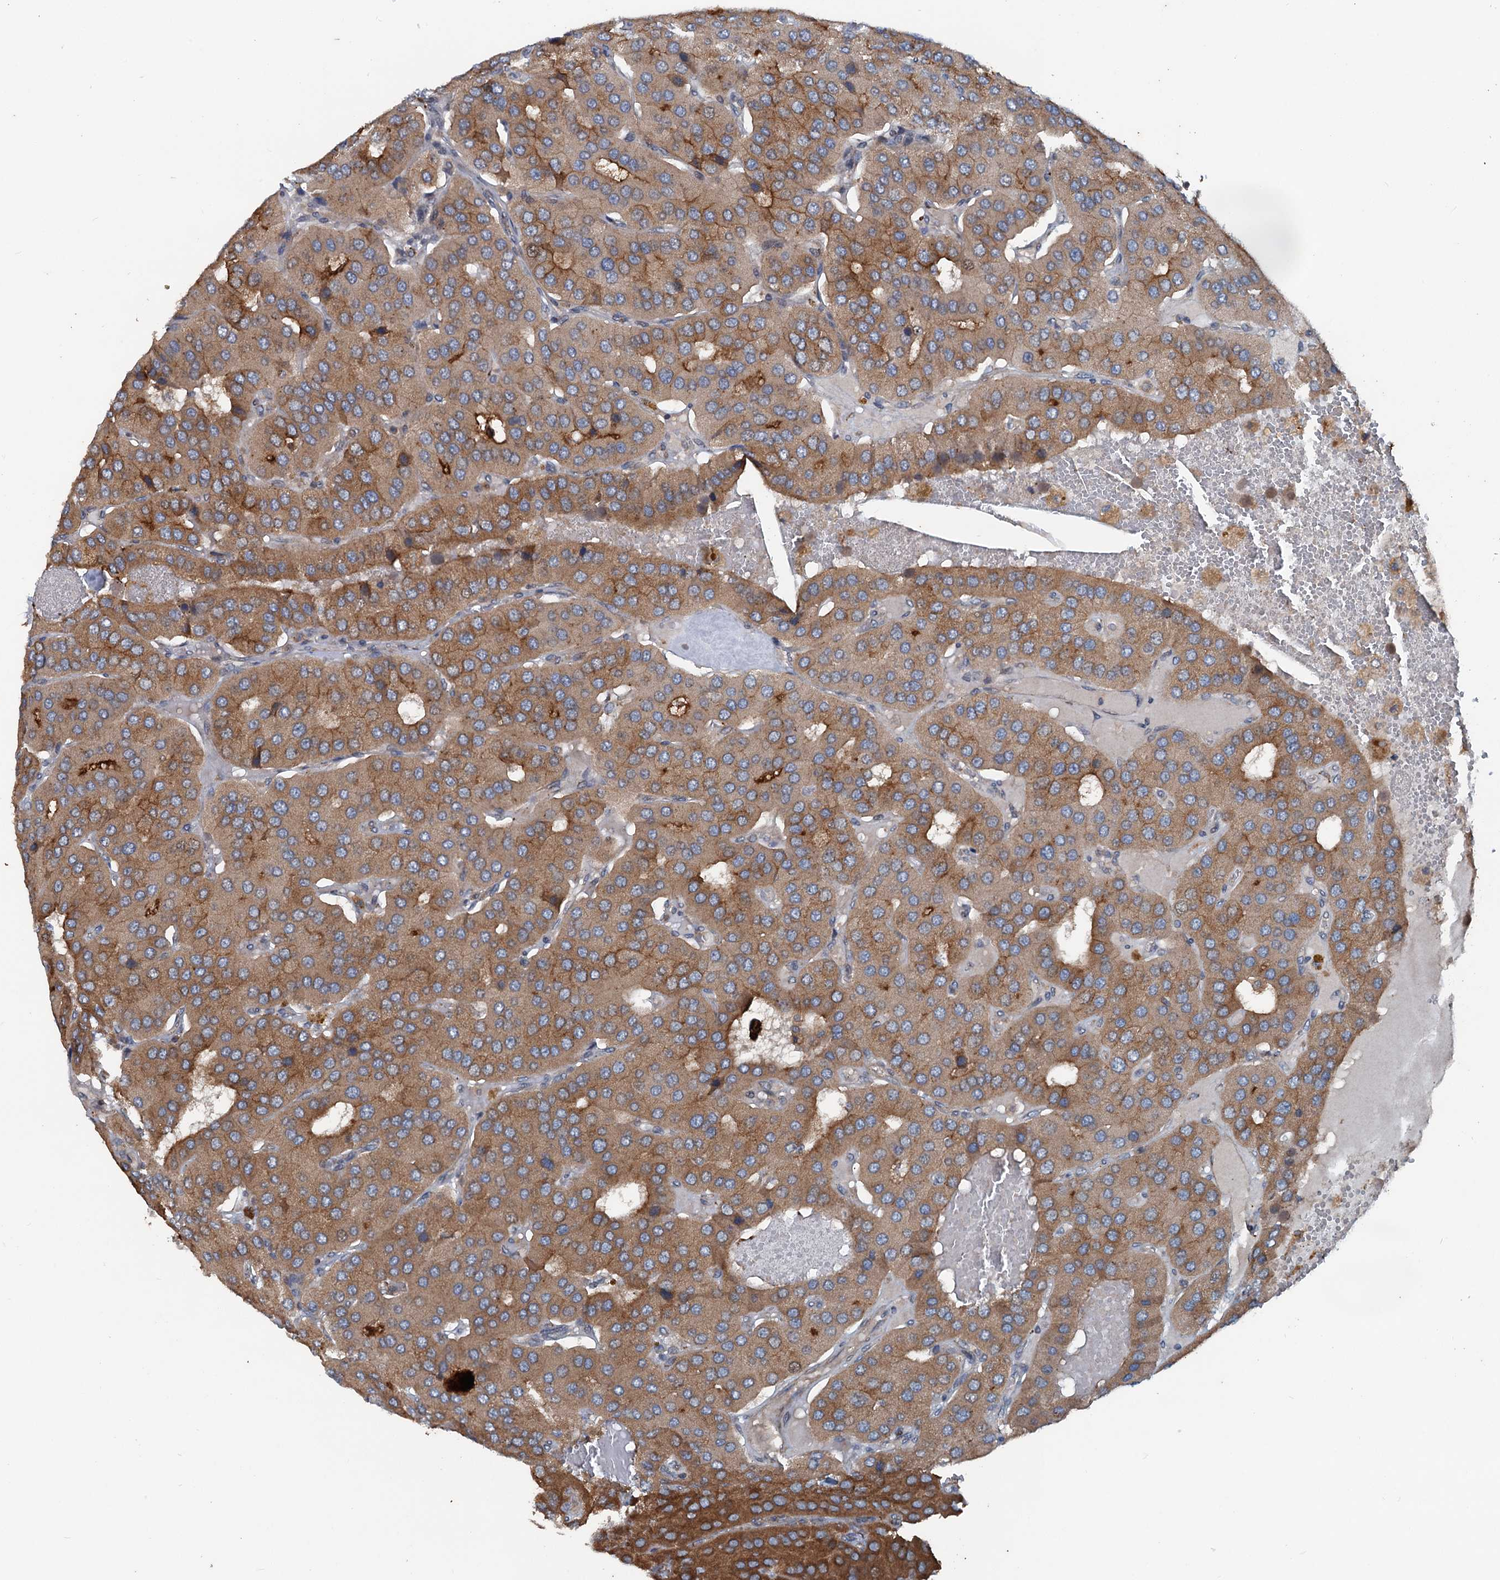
{"staining": {"intensity": "moderate", "quantity": ">75%", "location": "cytoplasmic/membranous"}, "tissue": "parathyroid gland", "cell_type": "Glandular cells", "image_type": "normal", "snomed": [{"axis": "morphology", "description": "Normal tissue, NOS"}, {"axis": "morphology", "description": "Adenoma, NOS"}, {"axis": "topography", "description": "Parathyroid gland"}], "caption": "This photomicrograph demonstrates IHC staining of unremarkable parathyroid gland, with medium moderate cytoplasmic/membranous expression in approximately >75% of glandular cells.", "gene": "TEDC1", "patient": {"sex": "female", "age": 86}}